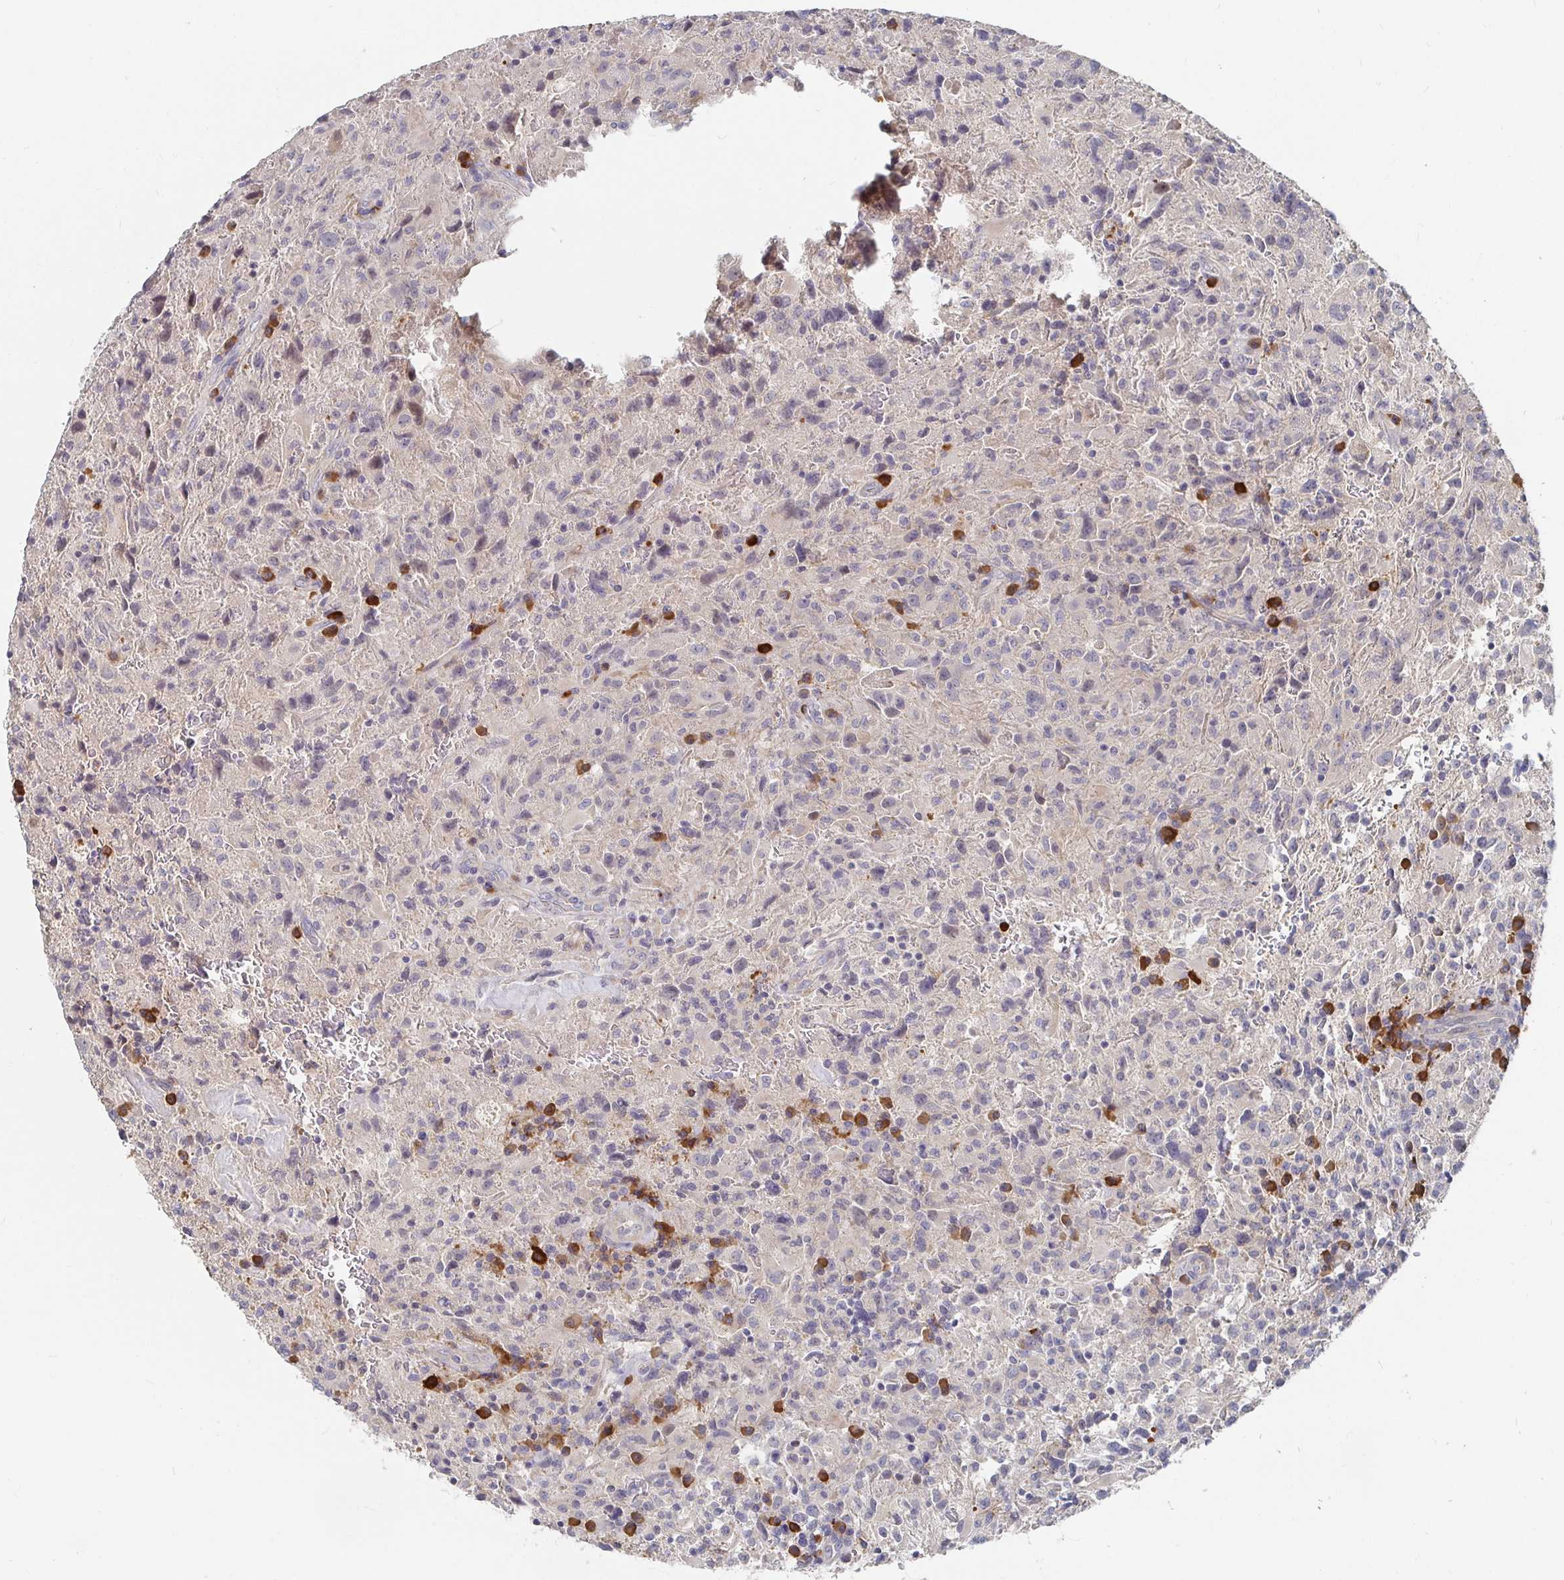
{"staining": {"intensity": "negative", "quantity": "none", "location": "none"}, "tissue": "glioma", "cell_type": "Tumor cells", "image_type": "cancer", "snomed": [{"axis": "morphology", "description": "Glioma, malignant, High grade"}, {"axis": "topography", "description": "Brain"}], "caption": "Tumor cells show no significant protein positivity in glioma.", "gene": "MEIS1", "patient": {"sex": "male", "age": 68}}